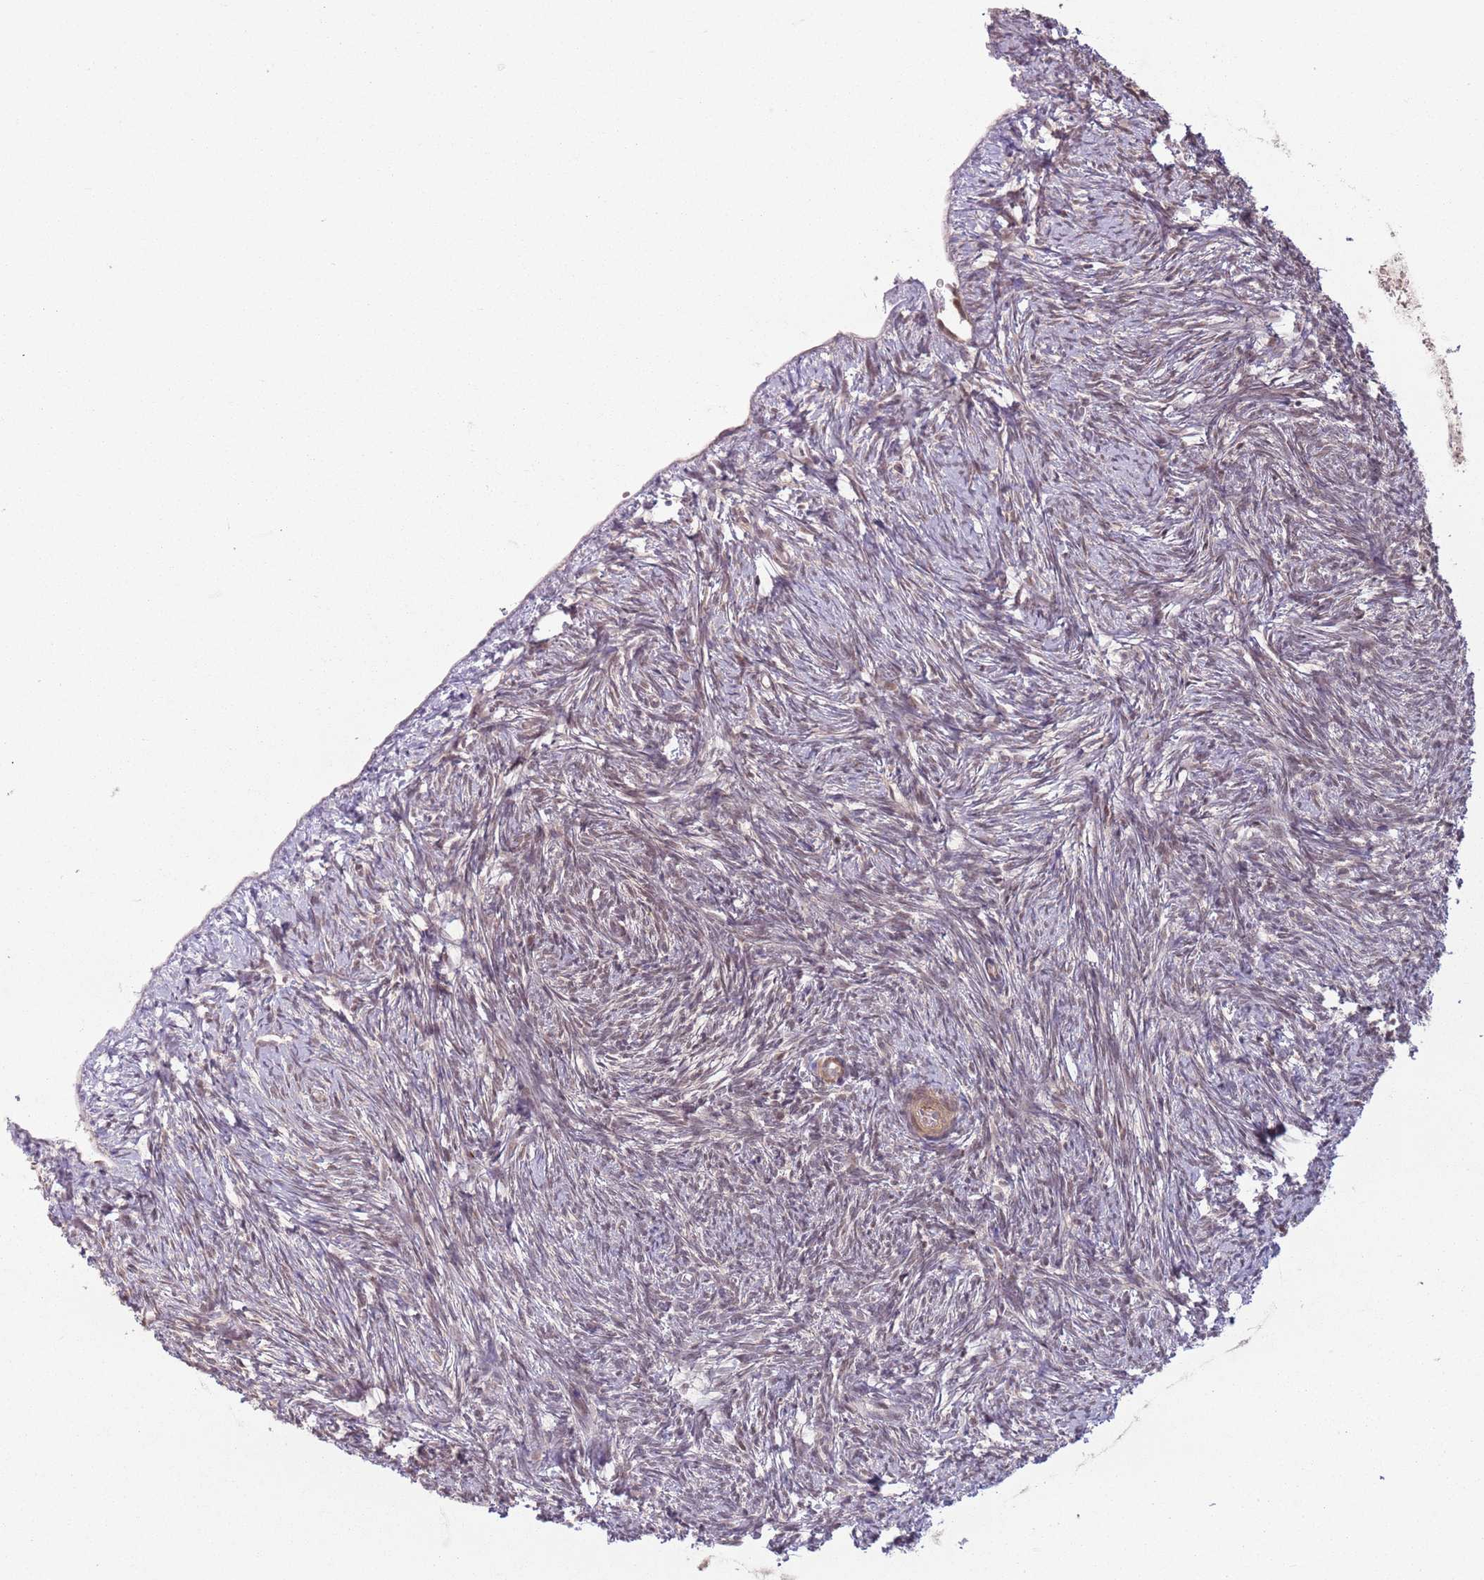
{"staining": {"intensity": "weak", "quantity": "25%-75%", "location": "cytoplasmic/membranous"}, "tissue": "ovary", "cell_type": "Ovarian stroma cells", "image_type": "normal", "snomed": [{"axis": "morphology", "description": "Normal tissue, NOS"}, {"axis": "topography", "description": "Ovary"}], "caption": "This histopathology image exhibits immunohistochemistry staining of benign ovary, with low weak cytoplasmic/membranous positivity in approximately 25%-75% of ovarian stroma cells.", "gene": "CCDC154", "patient": {"sex": "female", "age": 51}}